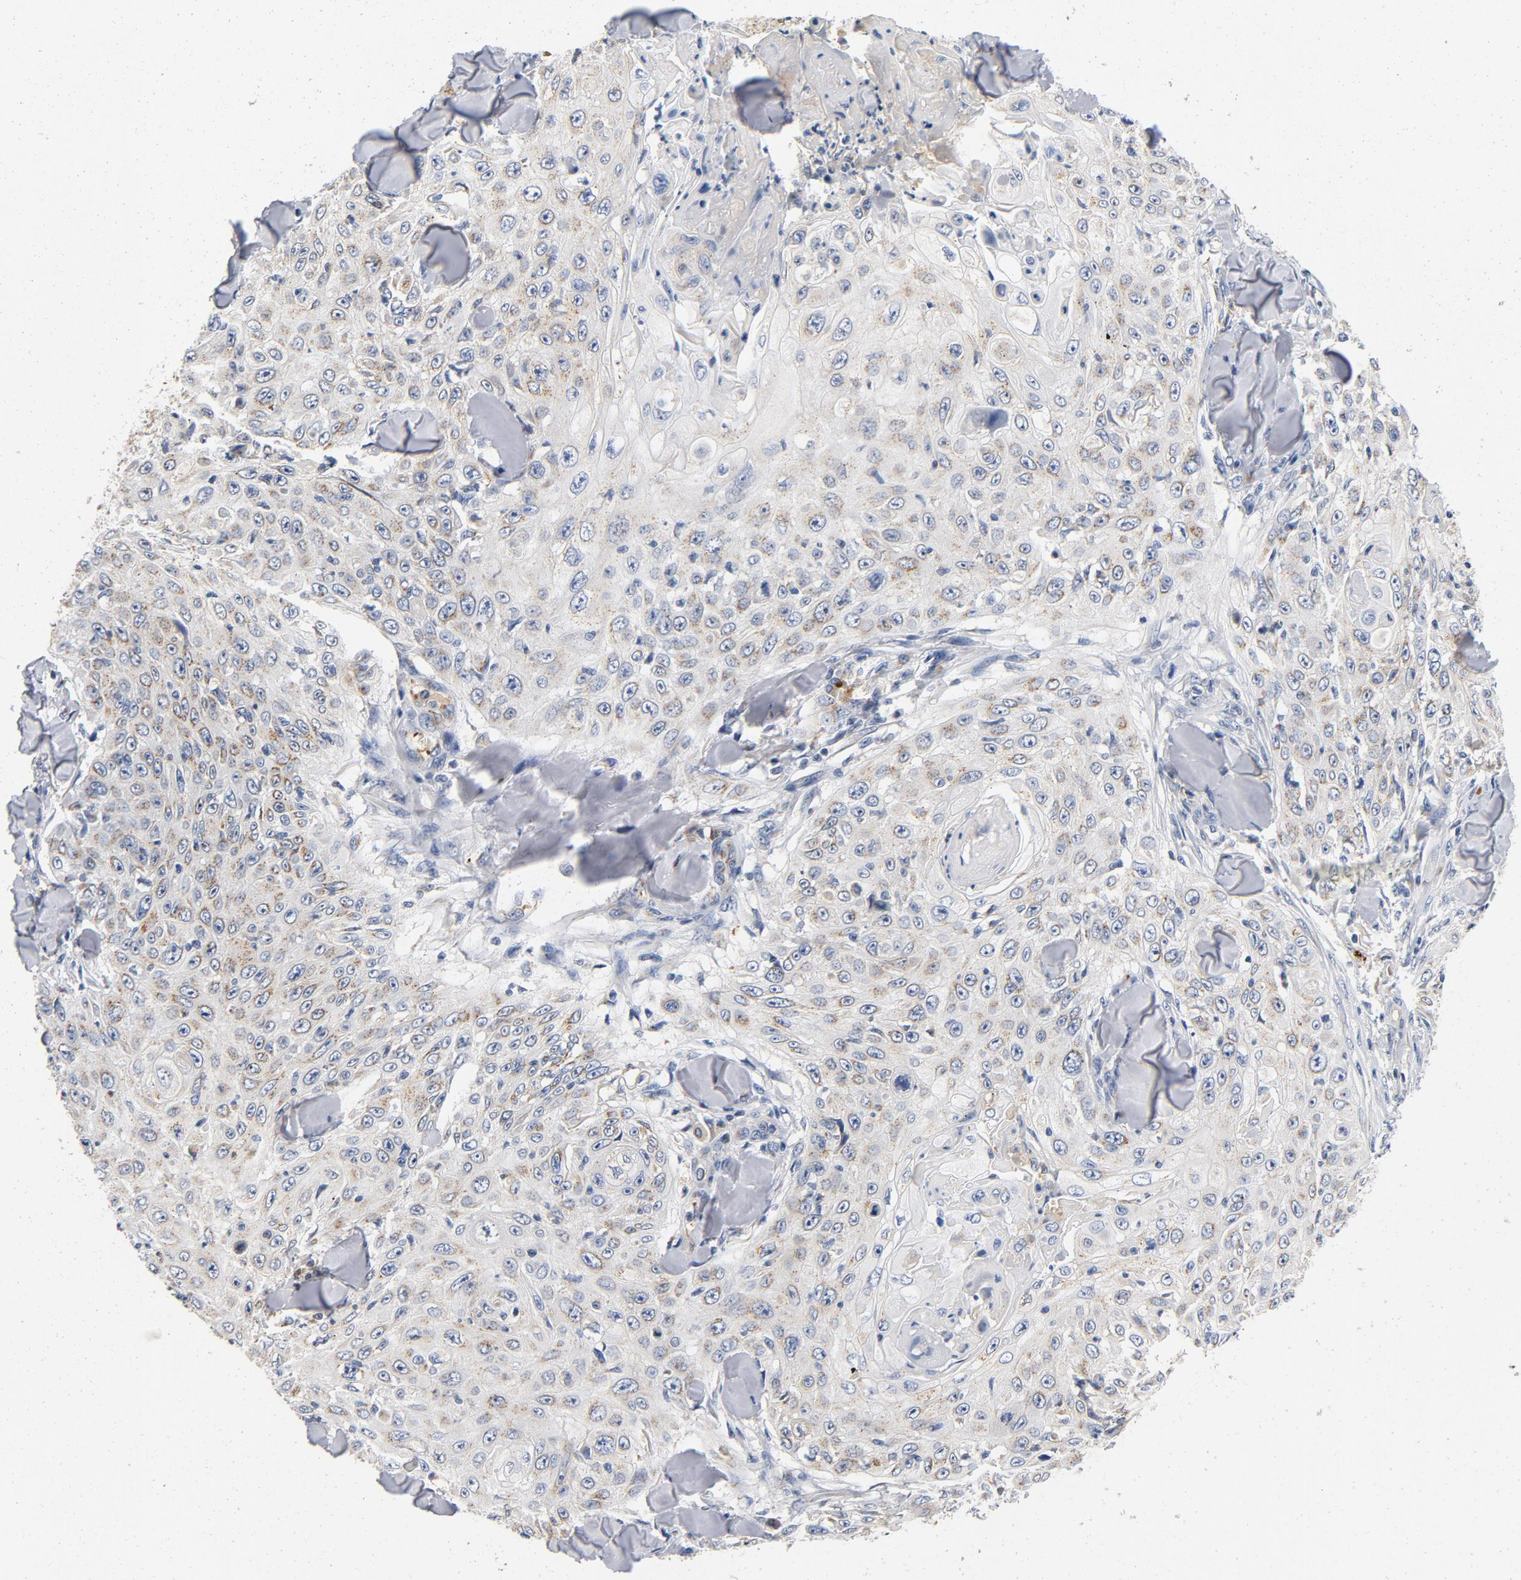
{"staining": {"intensity": "weak", "quantity": "<25%", "location": "cytoplasmic/membranous"}, "tissue": "skin cancer", "cell_type": "Tumor cells", "image_type": "cancer", "snomed": [{"axis": "morphology", "description": "Squamous cell carcinoma, NOS"}, {"axis": "topography", "description": "Skin"}], "caption": "IHC of skin cancer demonstrates no expression in tumor cells.", "gene": "LMAN2", "patient": {"sex": "male", "age": 86}}